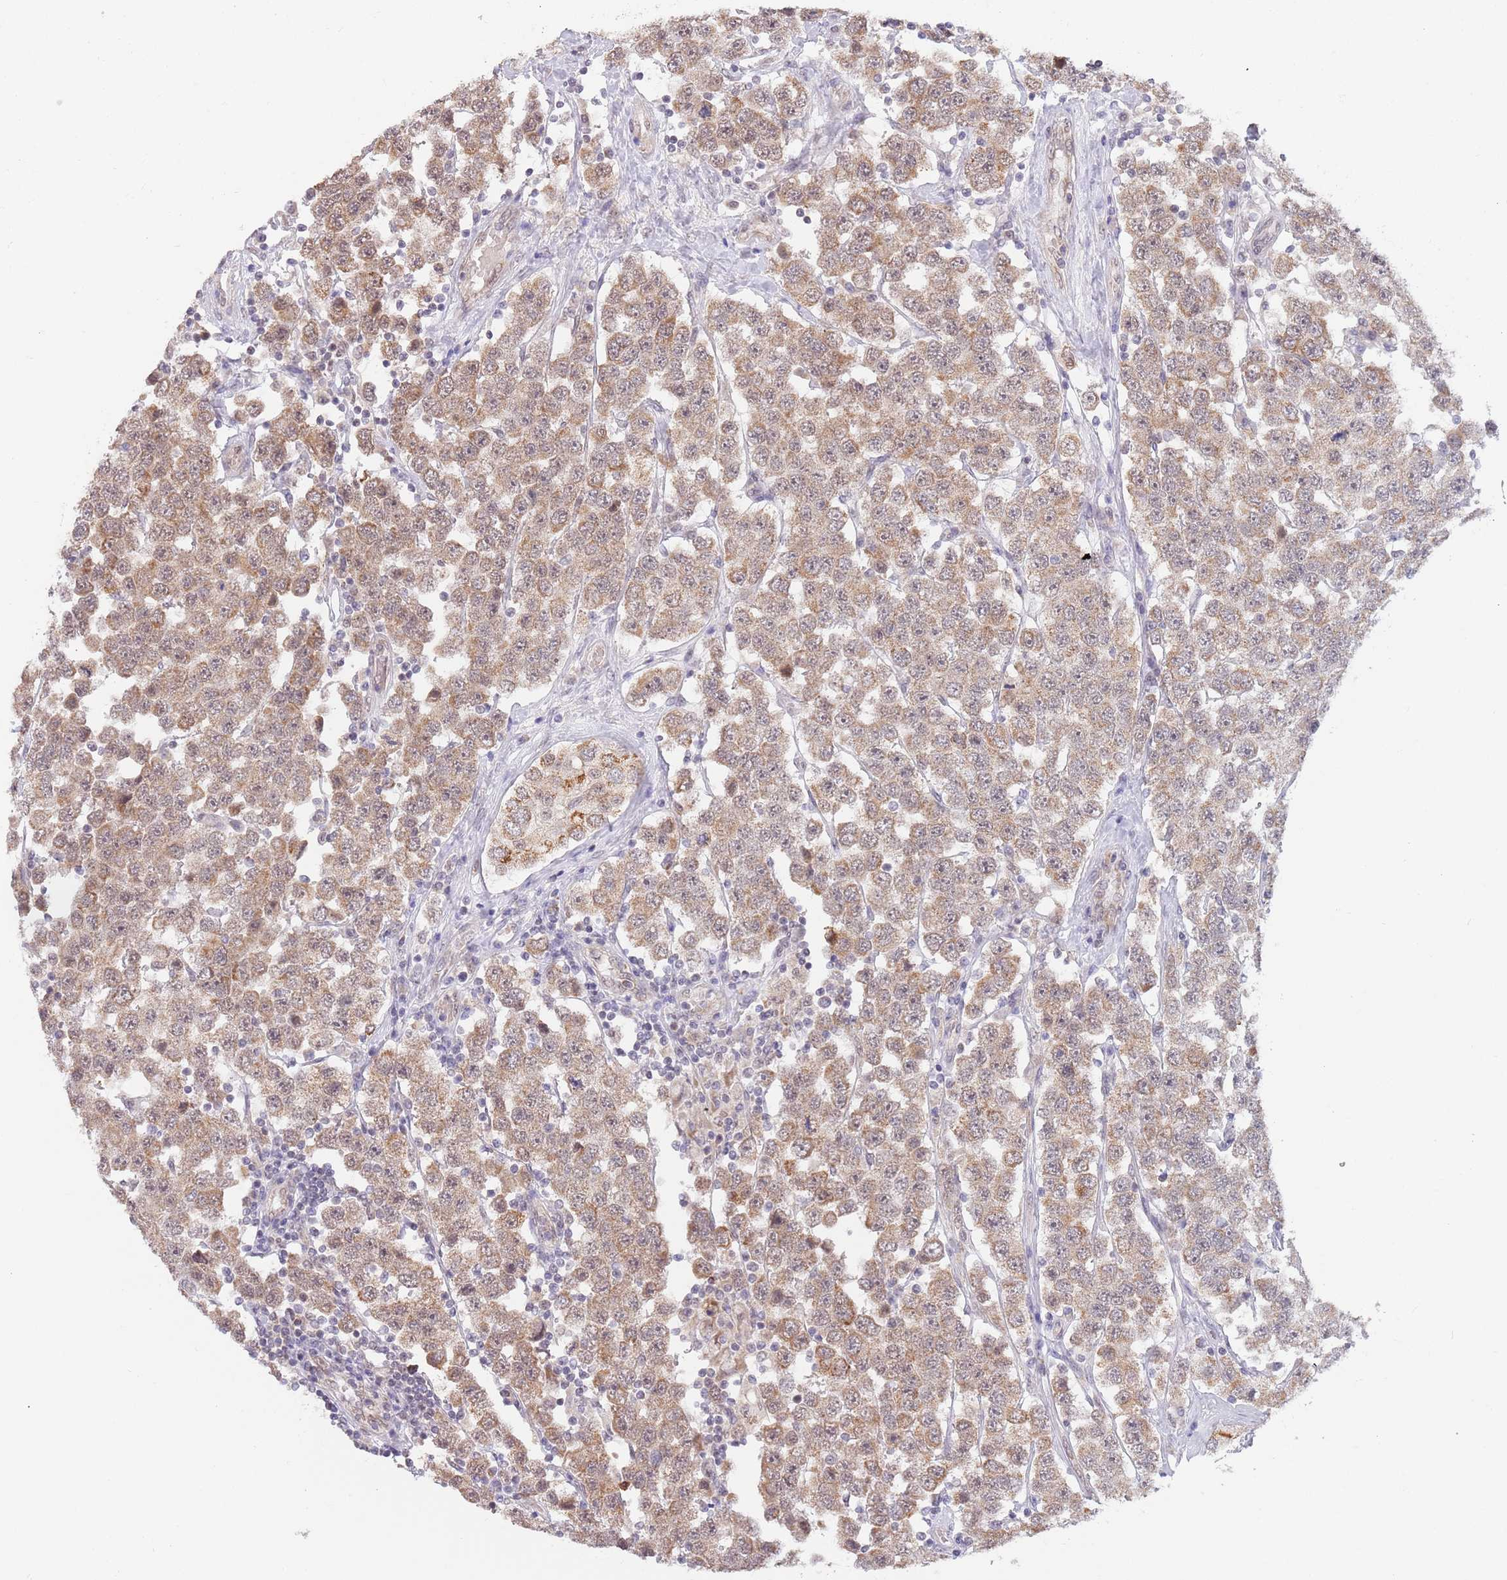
{"staining": {"intensity": "moderate", "quantity": ">75%", "location": "cytoplasmic/membranous"}, "tissue": "testis cancer", "cell_type": "Tumor cells", "image_type": "cancer", "snomed": [{"axis": "morphology", "description": "Seminoma, NOS"}, {"axis": "topography", "description": "Testis"}], "caption": "Protein expression analysis of seminoma (testis) shows moderate cytoplasmic/membranous staining in approximately >75% of tumor cells.", "gene": "UQCC3", "patient": {"sex": "male", "age": 28}}